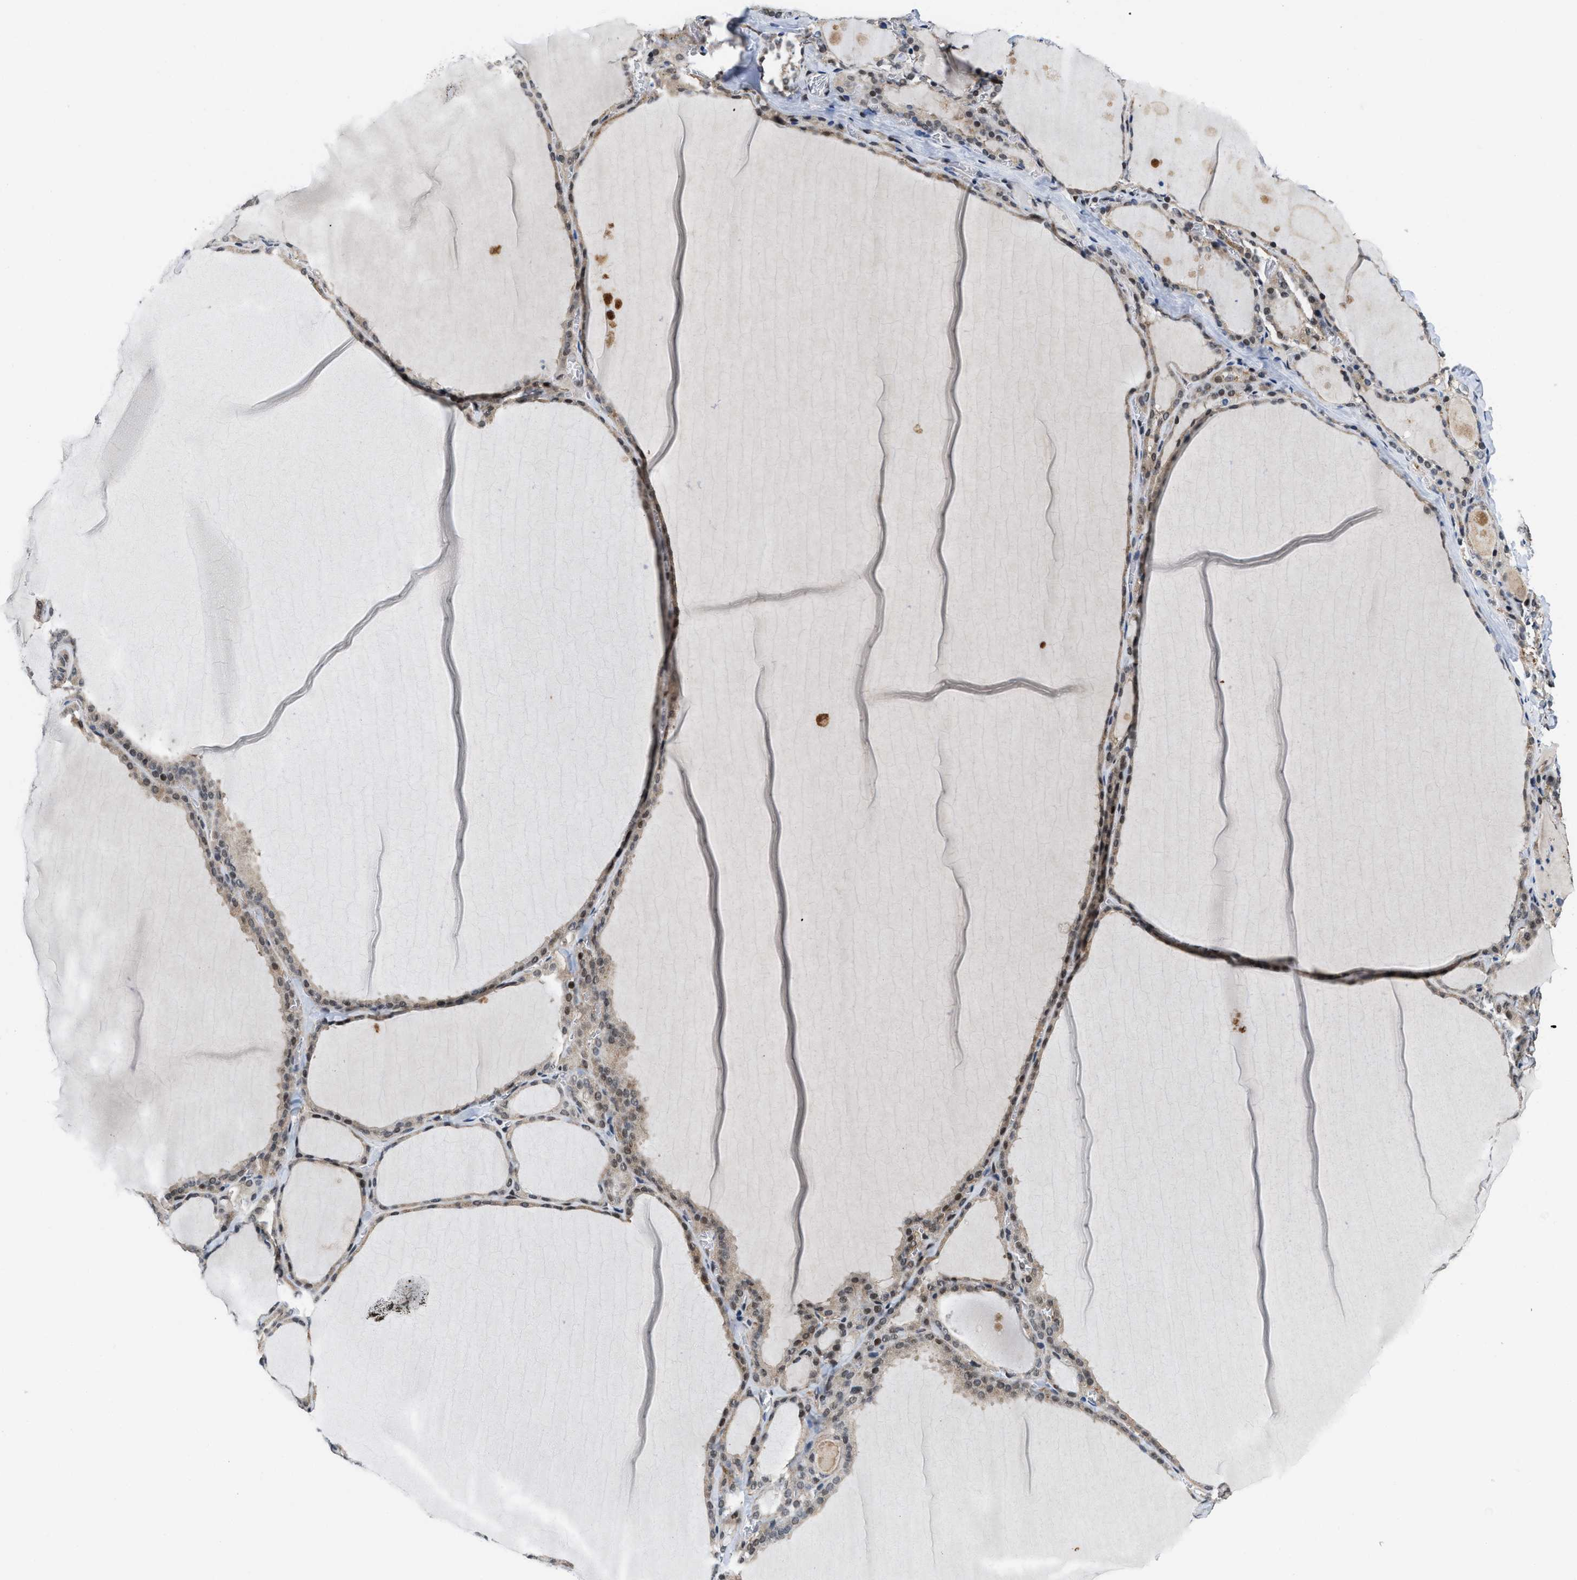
{"staining": {"intensity": "moderate", "quantity": "25%-75%", "location": "cytoplasmic/membranous,nuclear"}, "tissue": "thyroid gland", "cell_type": "Glandular cells", "image_type": "normal", "snomed": [{"axis": "morphology", "description": "Normal tissue, NOS"}, {"axis": "topography", "description": "Thyroid gland"}], "caption": "An immunohistochemistry micrograph of normal tissue is shown. Protein staining in brown shows moderate cytoplasmic/membranous,nuclear positivity in thyroid gland within glandular cells.", "gene": "ATF7IP", "patient": {"sex": "male", "age": 56}}